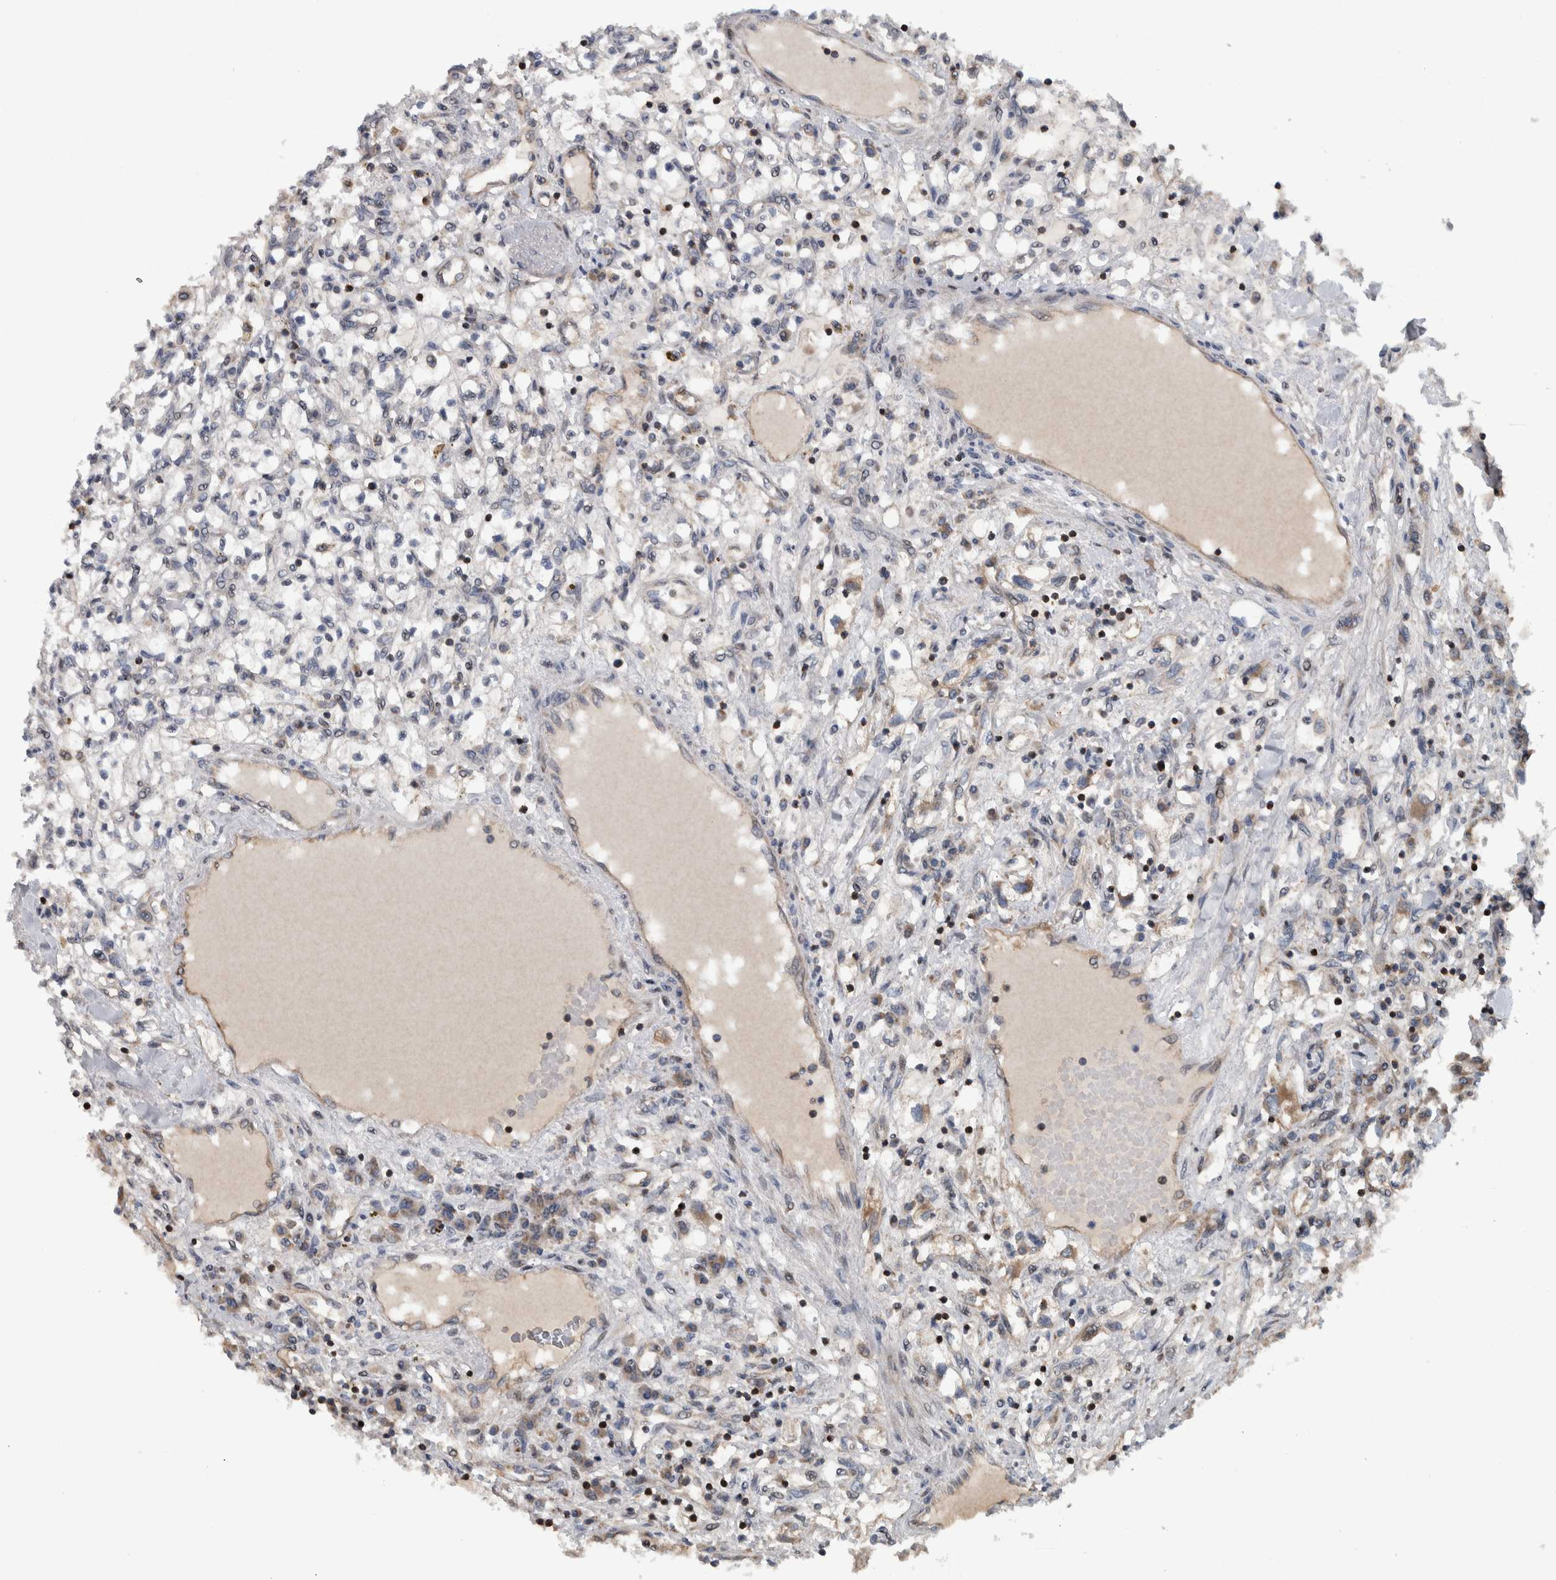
{"staining": {"intensity": "negative", "quantity": "none", "location": "none"}, "tissue": "renal cancer", "cell_type": "Tumor cells", "image_type": "cancer", "snomed": [{"axis": "morphology", "description": "Adenocarcinoma, NOS"}, {"axis": "topography", "description": "Kidney"}], "caption": "A micrograph of renal cancer stained for a protein displays no brown staining in tumor cells.", "gene": "BAIAP2L1", "patient": {"sex": "male", "age": 68}}